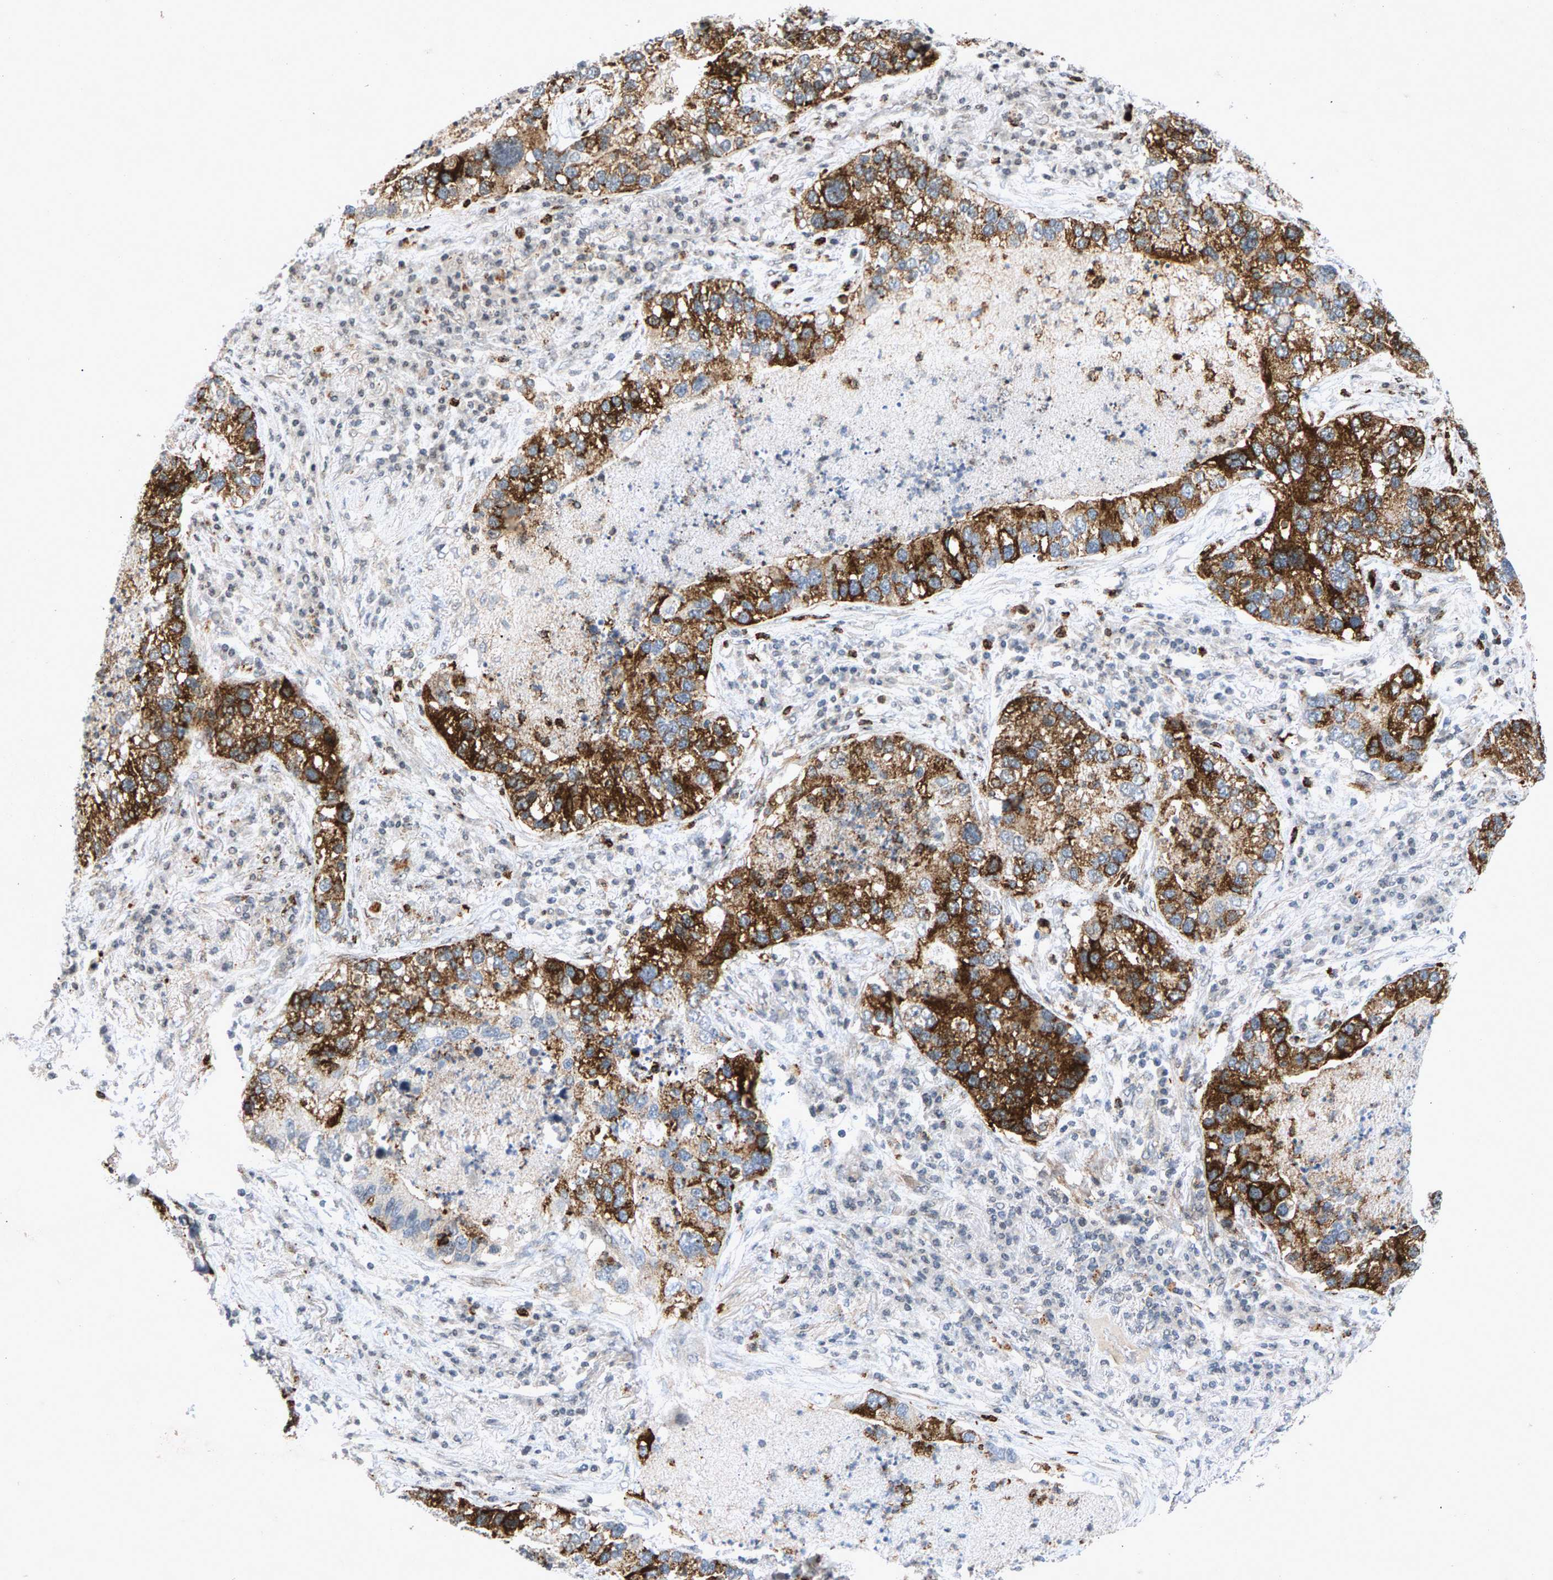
{"staining": {"intensity": "strong", "quantity": ">75%", "location": "cytoplasmic/membranous"}, "tissue": "lung cancer", "cell_type": "Tumor cells", "image_type": "cancer", "snomed": [{"axis": "morphology", "description": "Normal tissue, NOS"}, {"axis": "morphology", "description": "Adenocarcinoma, NOS"}, {"axis": "topography", "description": "Bronchus"}, {"axis": "topography", "description": "Lung"}], "caption": "Lung adenocarcinoma stained for a protein shows strong cytoplasmic/membranous positivity in tumor cells.", "gene": "ZPR1", "patient": {"sex": "male", "age": 54}}